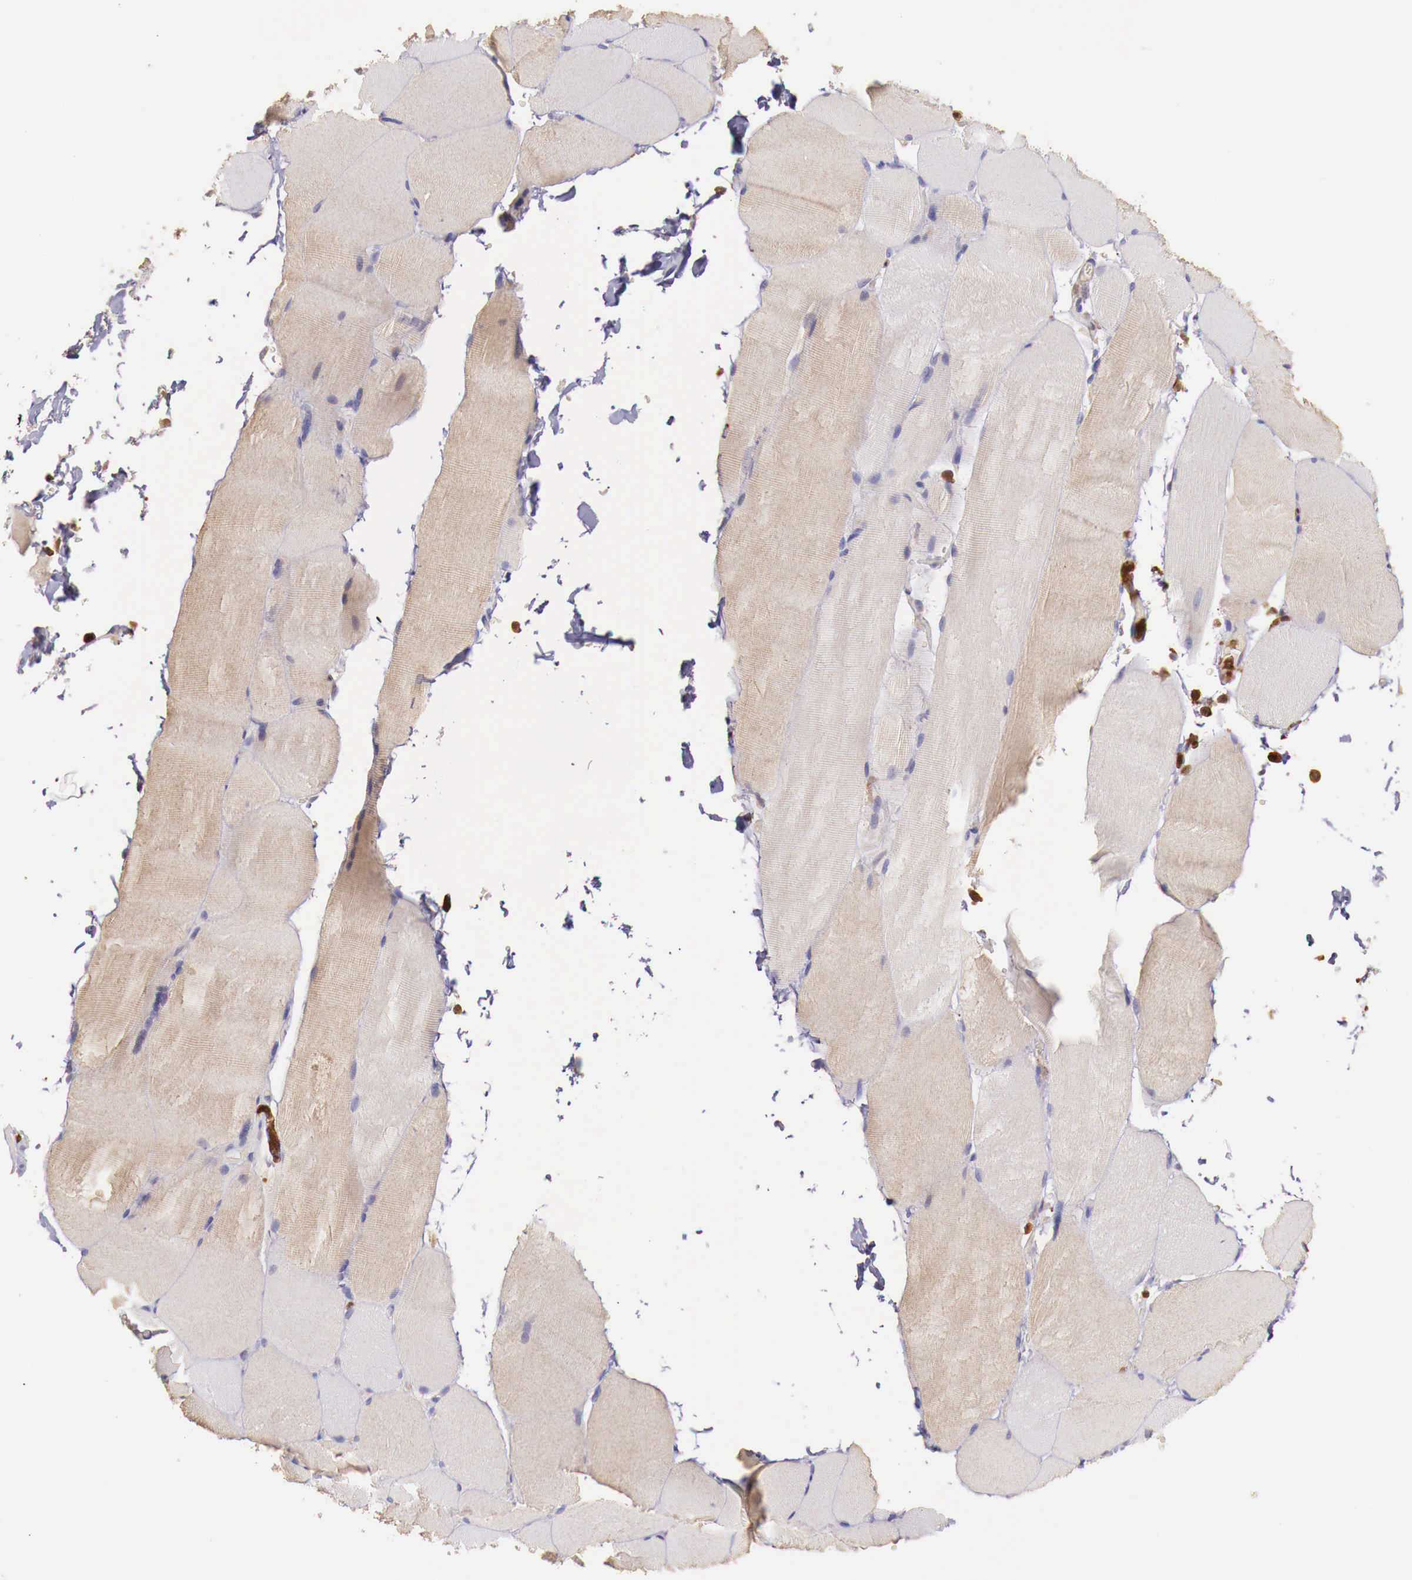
{"staining": {"intensity": "weak", "quantity": "25%-75%", "location": "cytoplasmic/membranous"}, "tissue": "skeletal muscle", "cell_type": "Myocytes", "image_type": "normal", "snomed": [{"axis": "morphology", "description": "Normal tissue, NOS"}, {"axis": "topography", "description": "Skeletal muscle"}], "caption": "Myocytes display low levels of weak cytoplasmic/membranous expression in about 25%-75% of cells in normal skeletal muscle.", "gene": "GAB2", "patient": {"sex": "male", "age": 71}}